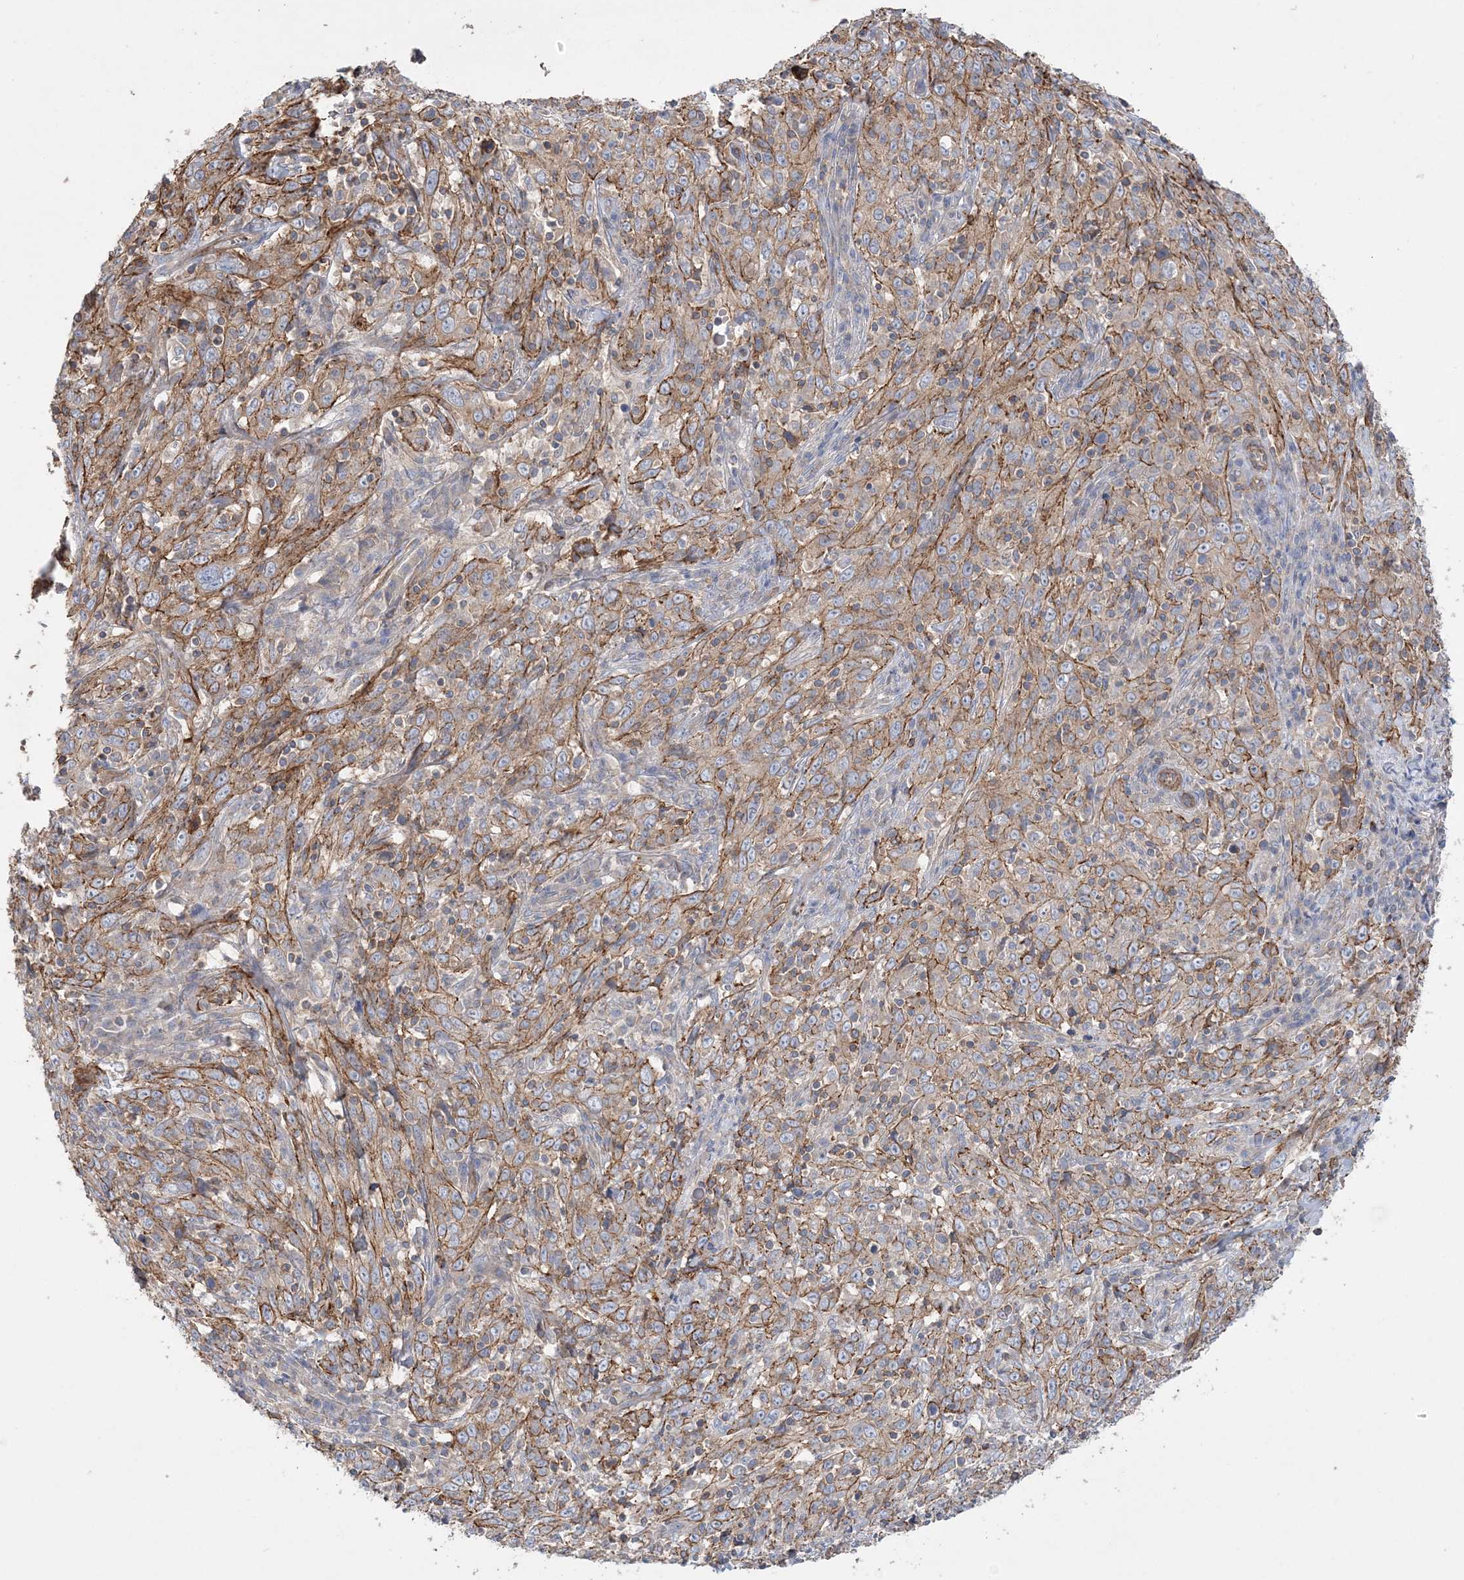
{"staining": {"intensity": "moderate", "quantity": ">75%", "location": "cytoplasmic/membranous"}, "tissue": "cervical cancer", "cell_type": "Tumor cells", "image_type": "cancer", "snomed": [{"axis": "morphology", "description": "Squamous cell carcinoma, NOS"}, {"axis": "topography", "description": "Cervix"}], "caption": "Human squamous cell carcinoma (cervical) stained with a brown dye shows moderate cytoplasmic/membranous positive positivity in approximately >75% of tumor cells.", "gene": "PIGC", "patient": {"sex": "female", "age": 46}}